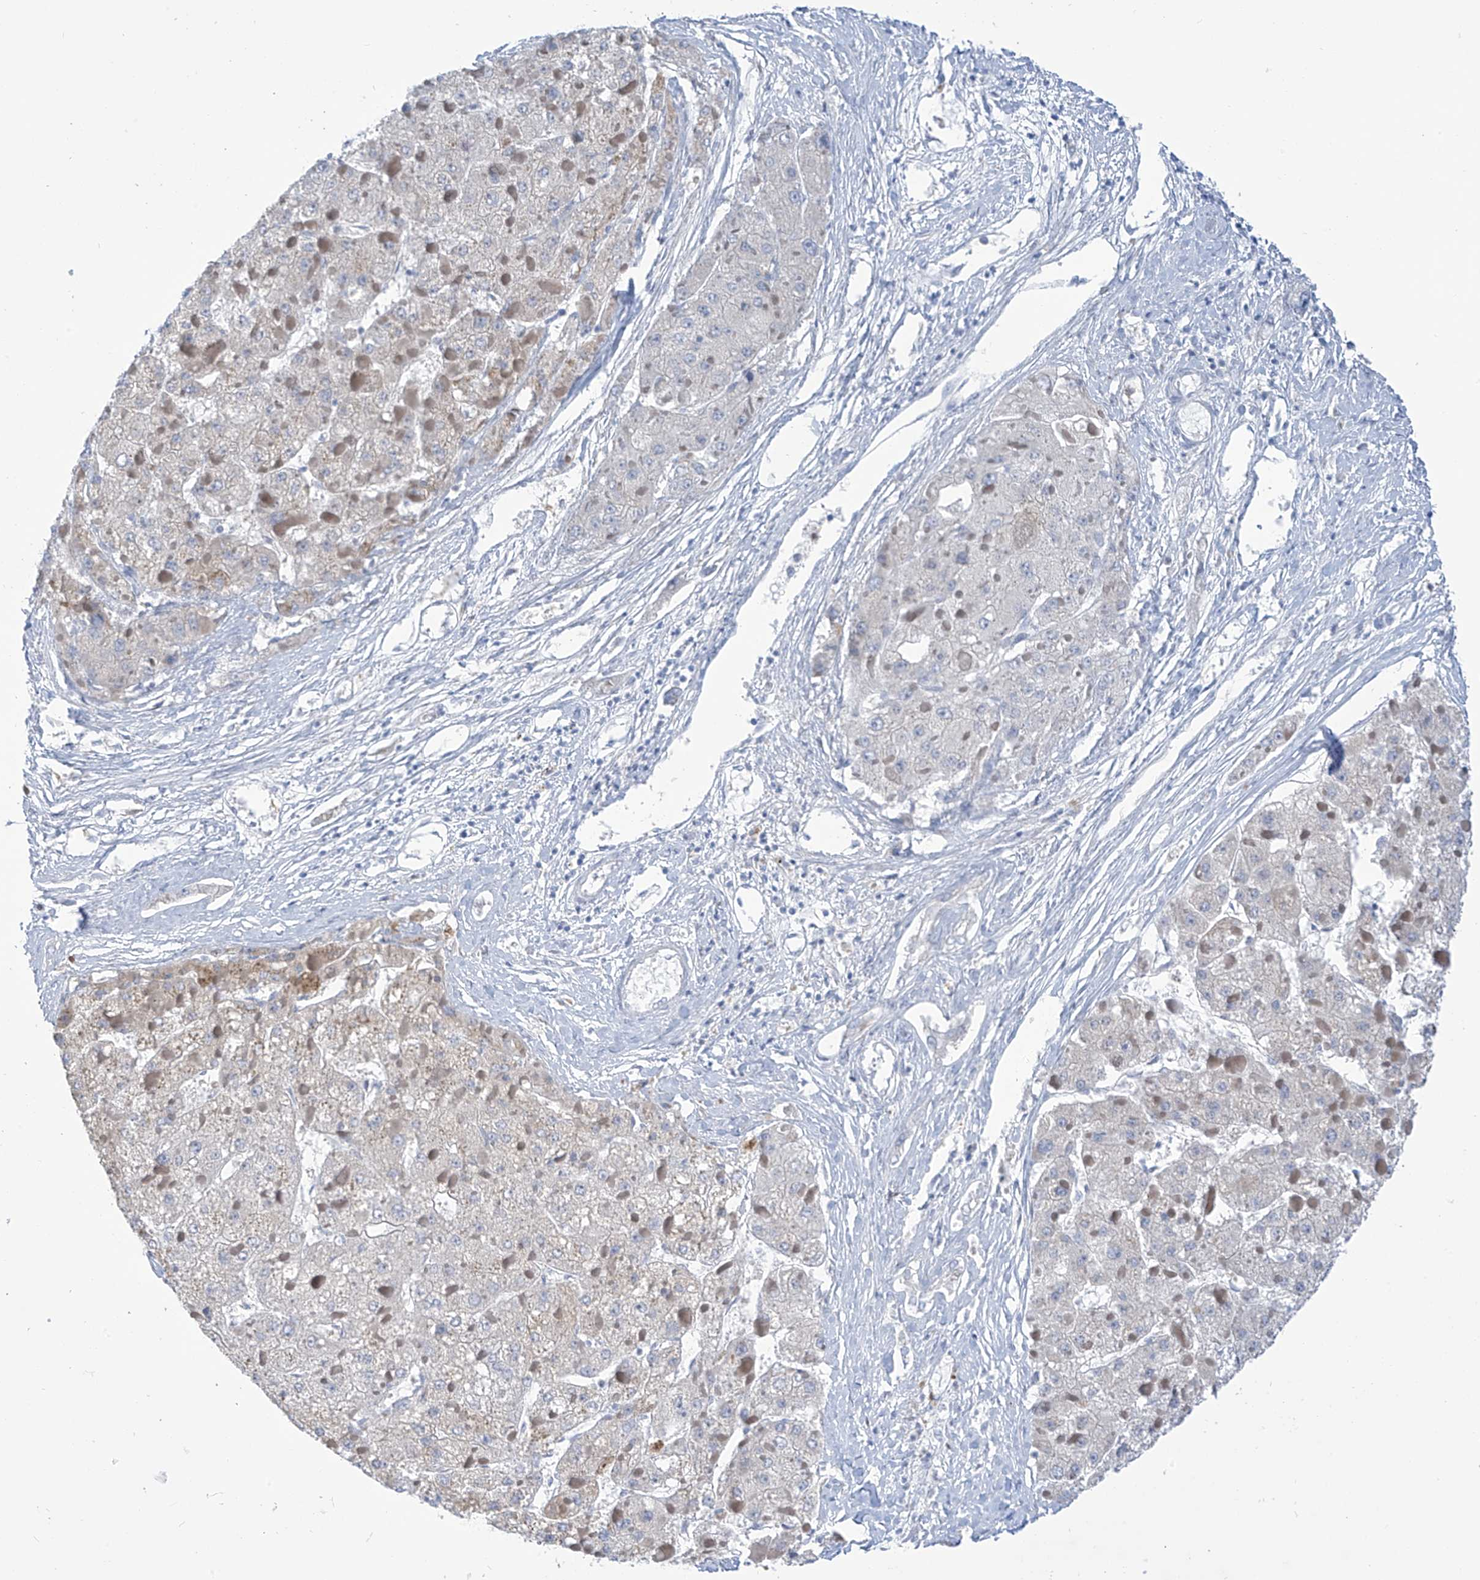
{"staining": {"intensity": "negative", "quantity": "none", "location": "none"}, "tissue": "liver cancer", "cell_type": "Tumor cells", "image_type": "cancer", "snomed": [{"axis": "morphology", "description": "Carcinoma, Hepatocellular, NOS"}, {"axis": "topography", "description": "Liver"}], "caption": "High power microscopy image of an immunohistochemistry (IHC) photomicrograph of liver cancer (hepatocellular carcinoma), revealing no significant positivity in tumor cells. Brightfield microscopy of immunohistochemistry stained with DAB (brown) and hematoxylin (blue), captured at high magnification.", "gene": "FABP2", "patient": {"sex": "female", "age": 73}}